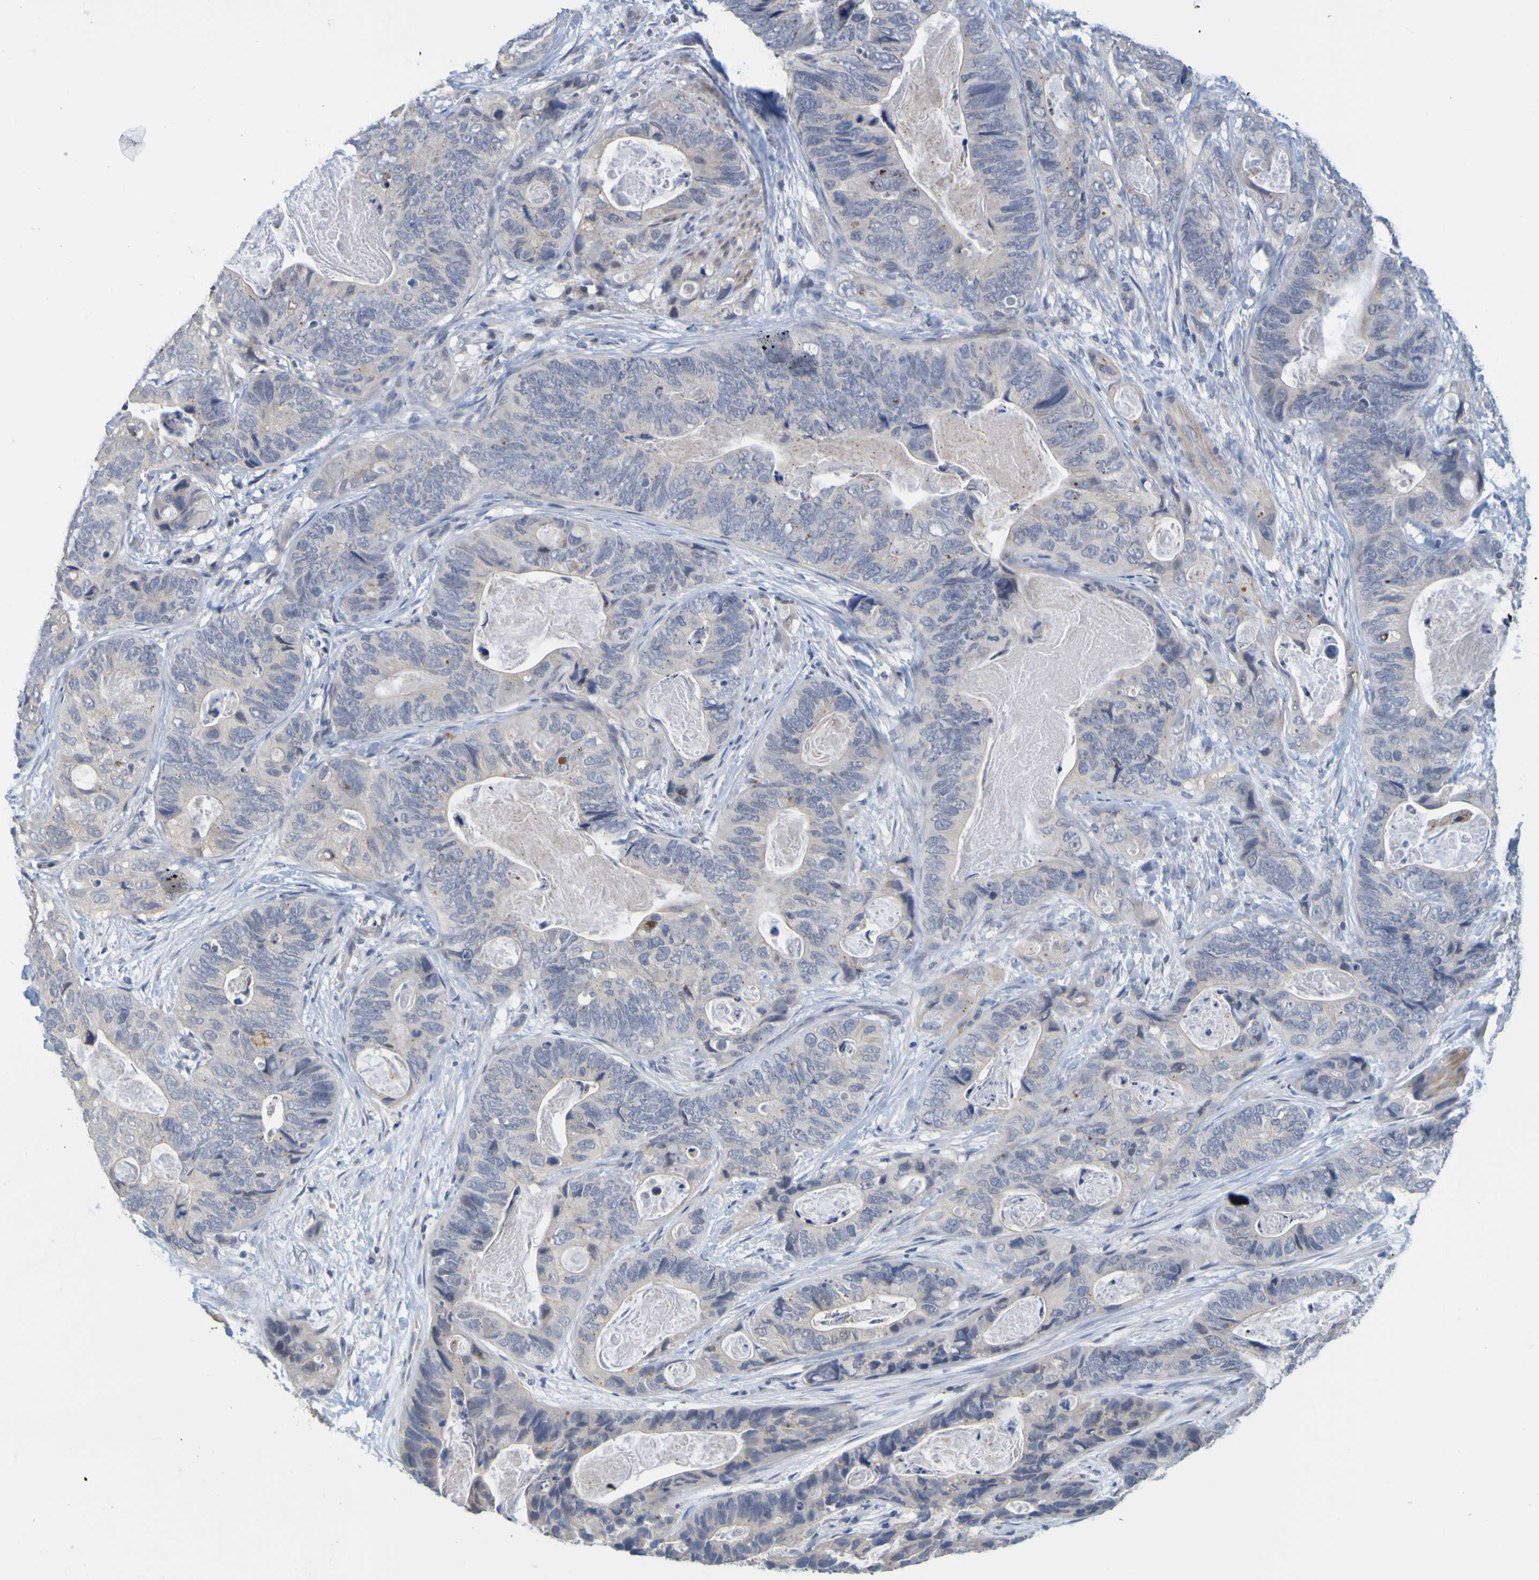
{"staining": {"intensity": "negative", "quantity": "none", "location": "none"}, "tissue": "stomach cancer", "cell_type": "Tumor cells", "image_type": "cancer", "snomed": [{"axis": "morphology", "description": "Adenocarcinoma, NOS"}, {"axis": "topography", "description": "Stomach"}], "caption": "The immunohistochemistry (IHC) photomicrograph has no significant expression in tumor cells of stomach adenocarcinoma tissue.", "gene": "ENDOU", "patient": {"sex": "female", "age": 89}}